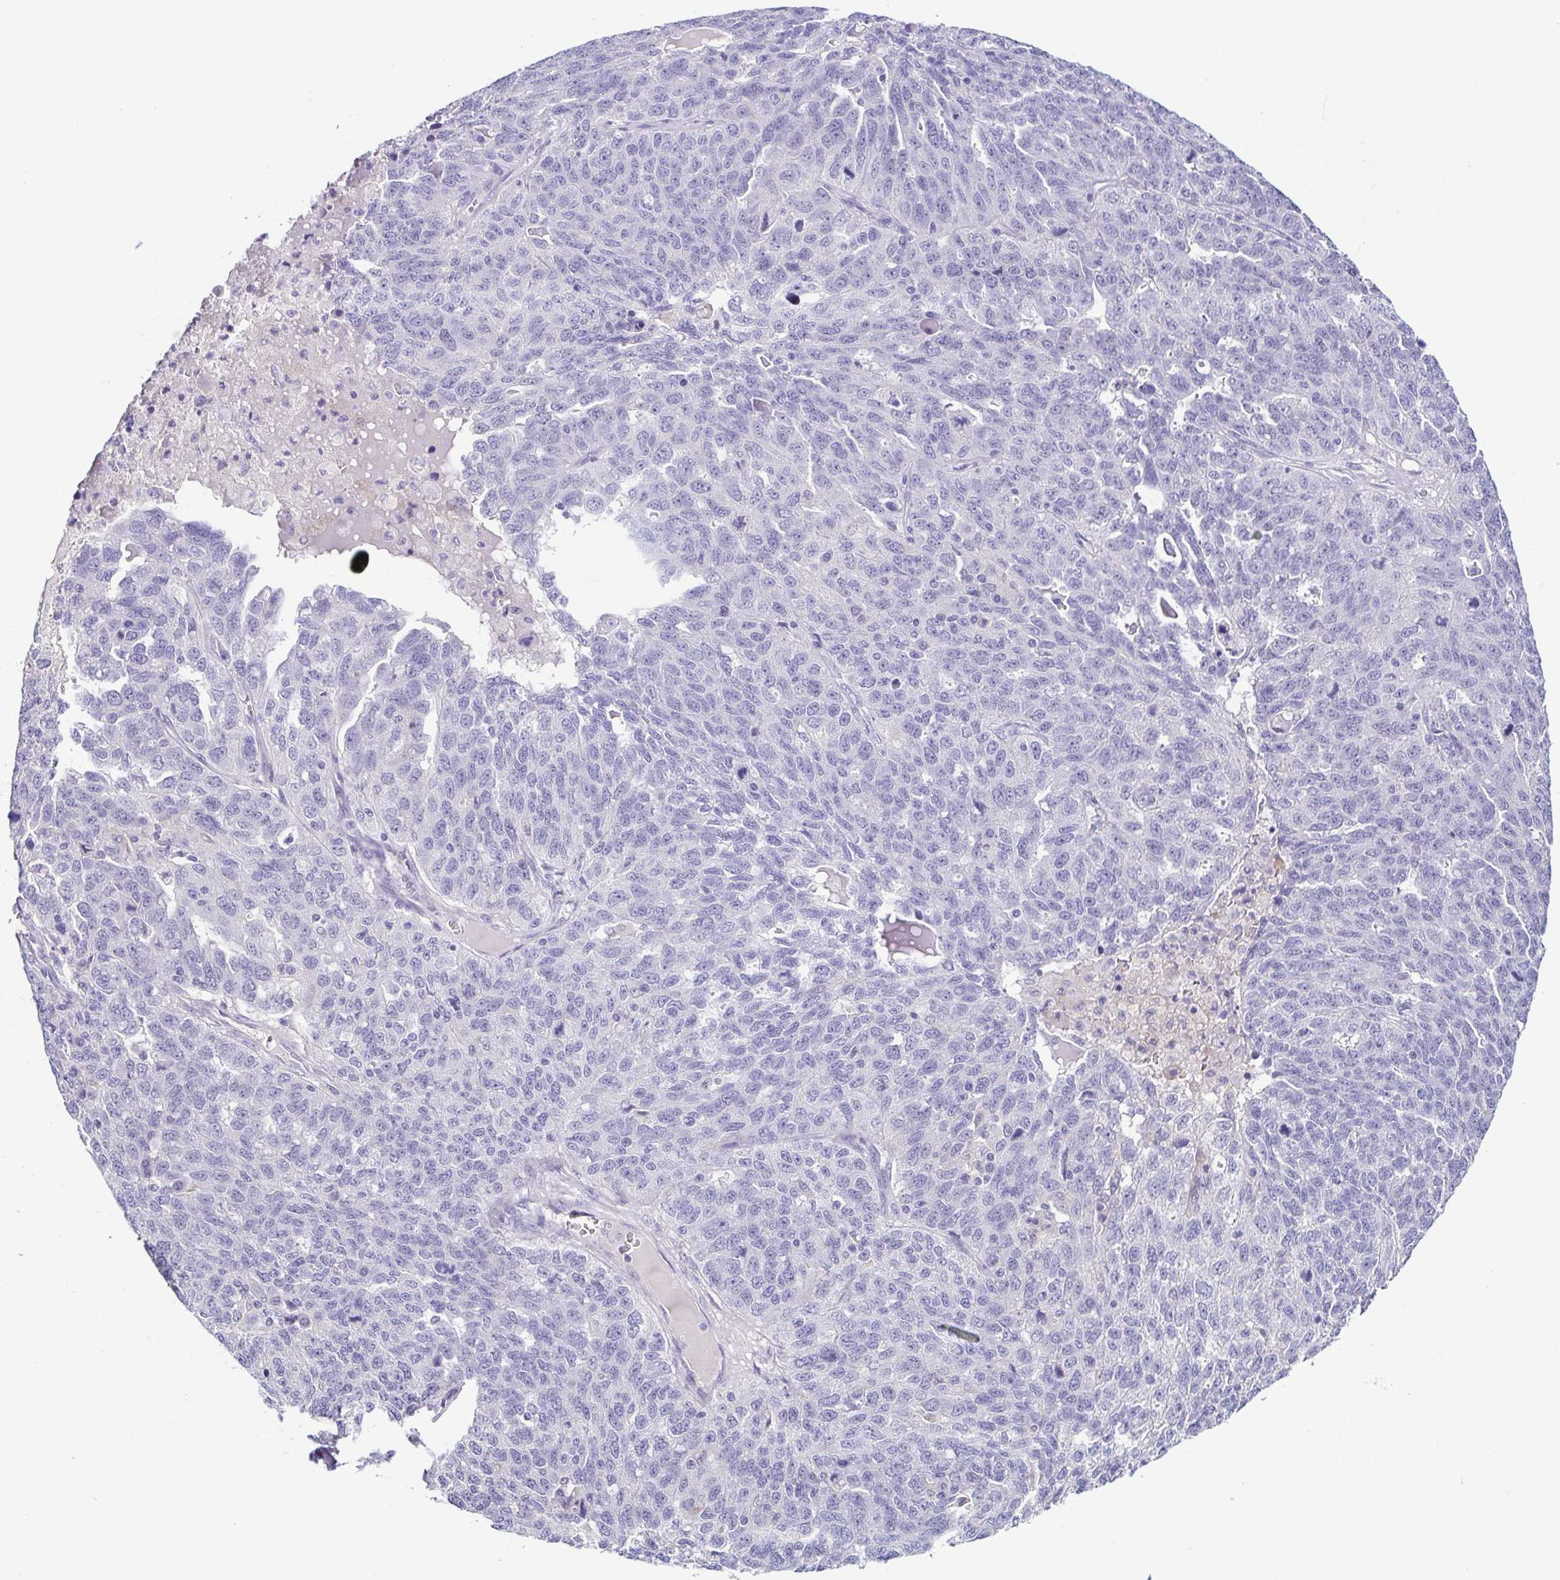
{"staining": {"intensity": "negative", "quantity": "none", "location": "none"}, "tissue": "ovarian cancer", "cell_type": "Tumor cells", "image_type": "cancer", "snomed": [{"axis": "morphology", "description": "Cystadenocarcinoma, serous, NOS"}, {"axis": "topography", "description": "Ovary"}], "caption": "IHC micrograph of neoplastic tissue: human ovarian cancer (serous cystadenocarcinoma) stained with DAB displays no significant protein expression in tumor cells.", "gene": "TERT", "patient": {"sex": "female", "age": 71}}